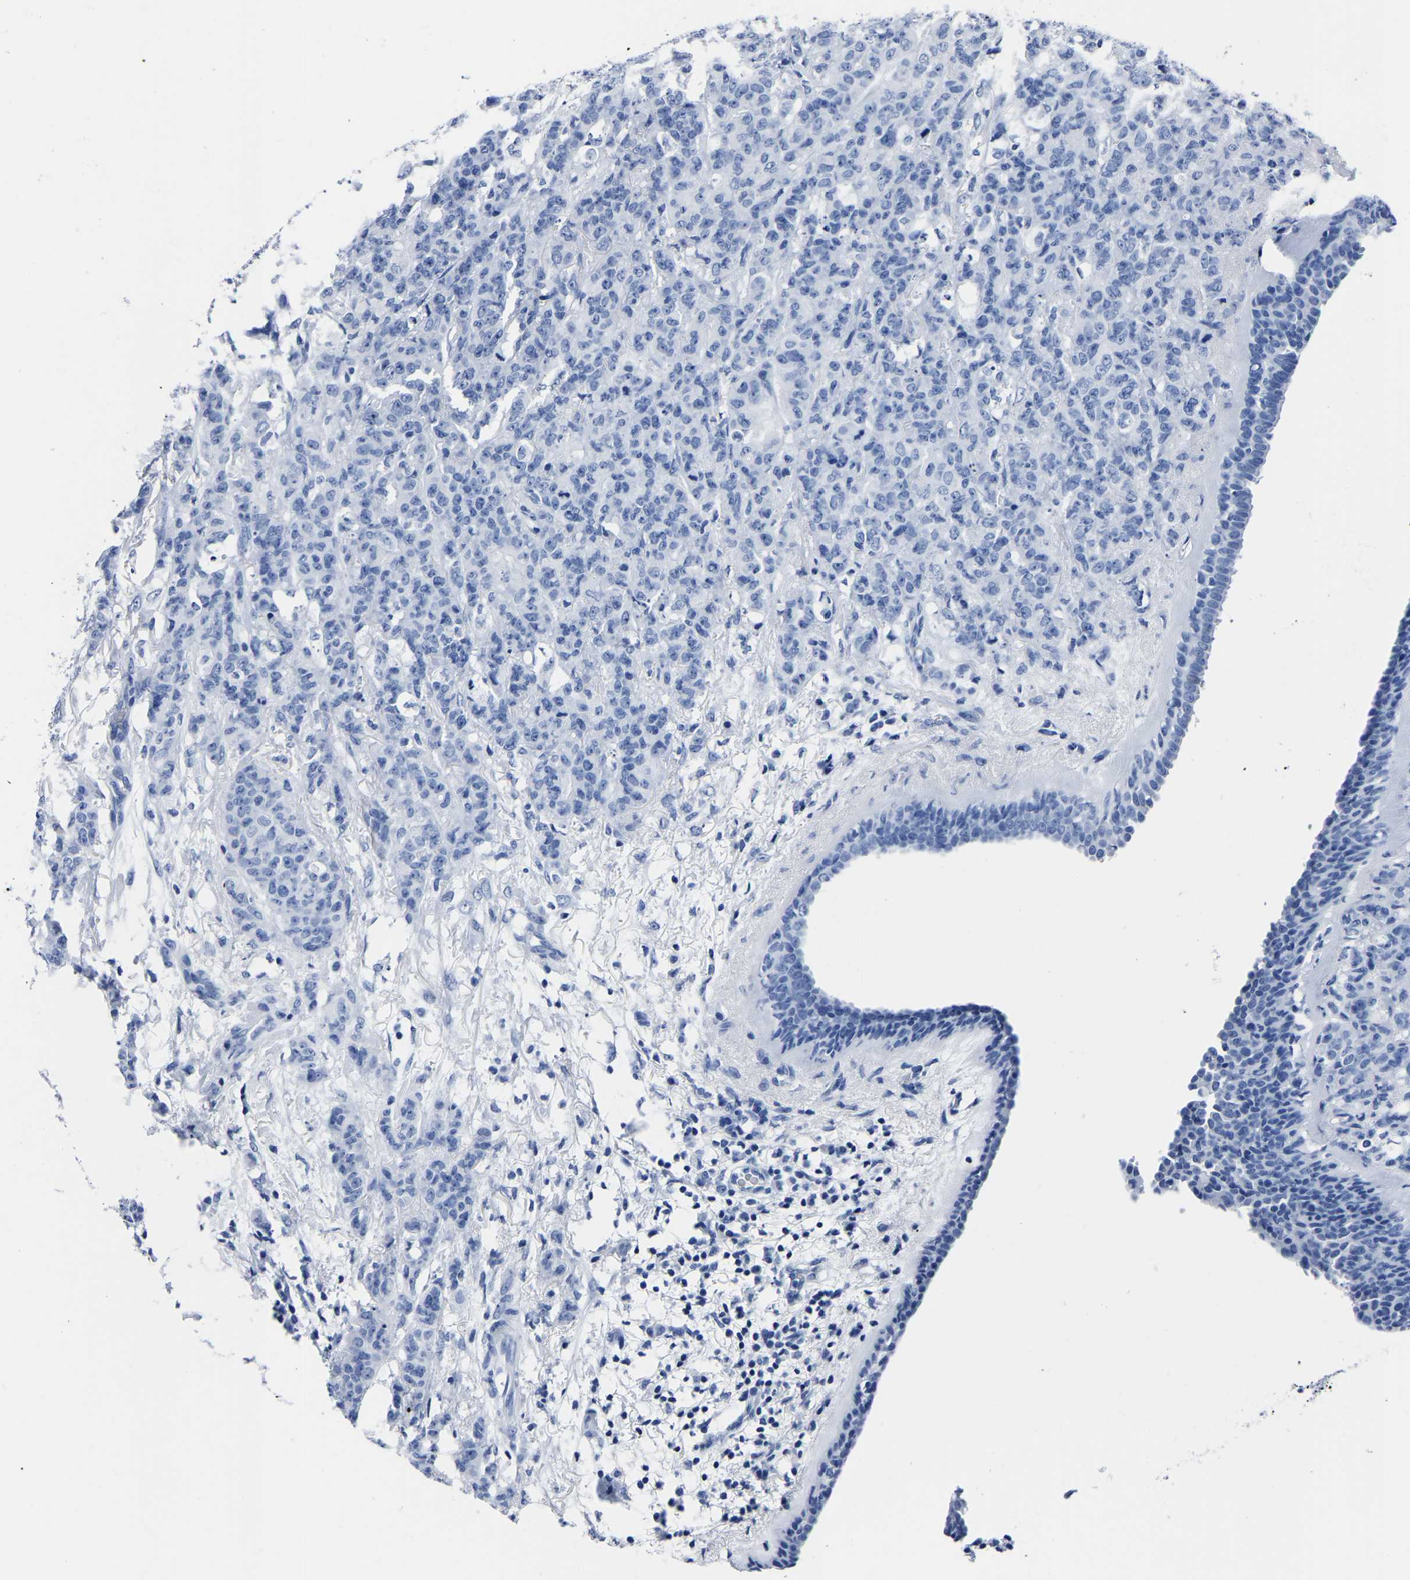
{"staining": {"intensity": "negative", "quantity": "none", "location": "none"}, "tissue": "breast cancer", "cell_type": "Tumor cells", "image_type": "cancer", "snomed": [{"axis": "morphology", "description": "Normal tissue, NOS"}, {"axis": "morphology", "description": "Duct carcinoma"}, {"axis": "topography", "description": "Breast"}], "caption": "Human breast cancer (intraductal carcinoma) stained for a protein using IHC exhibits no positivity in tumor cells.", "gene": "IMPG2", "patient": {"sex": "female", "age": 40}}